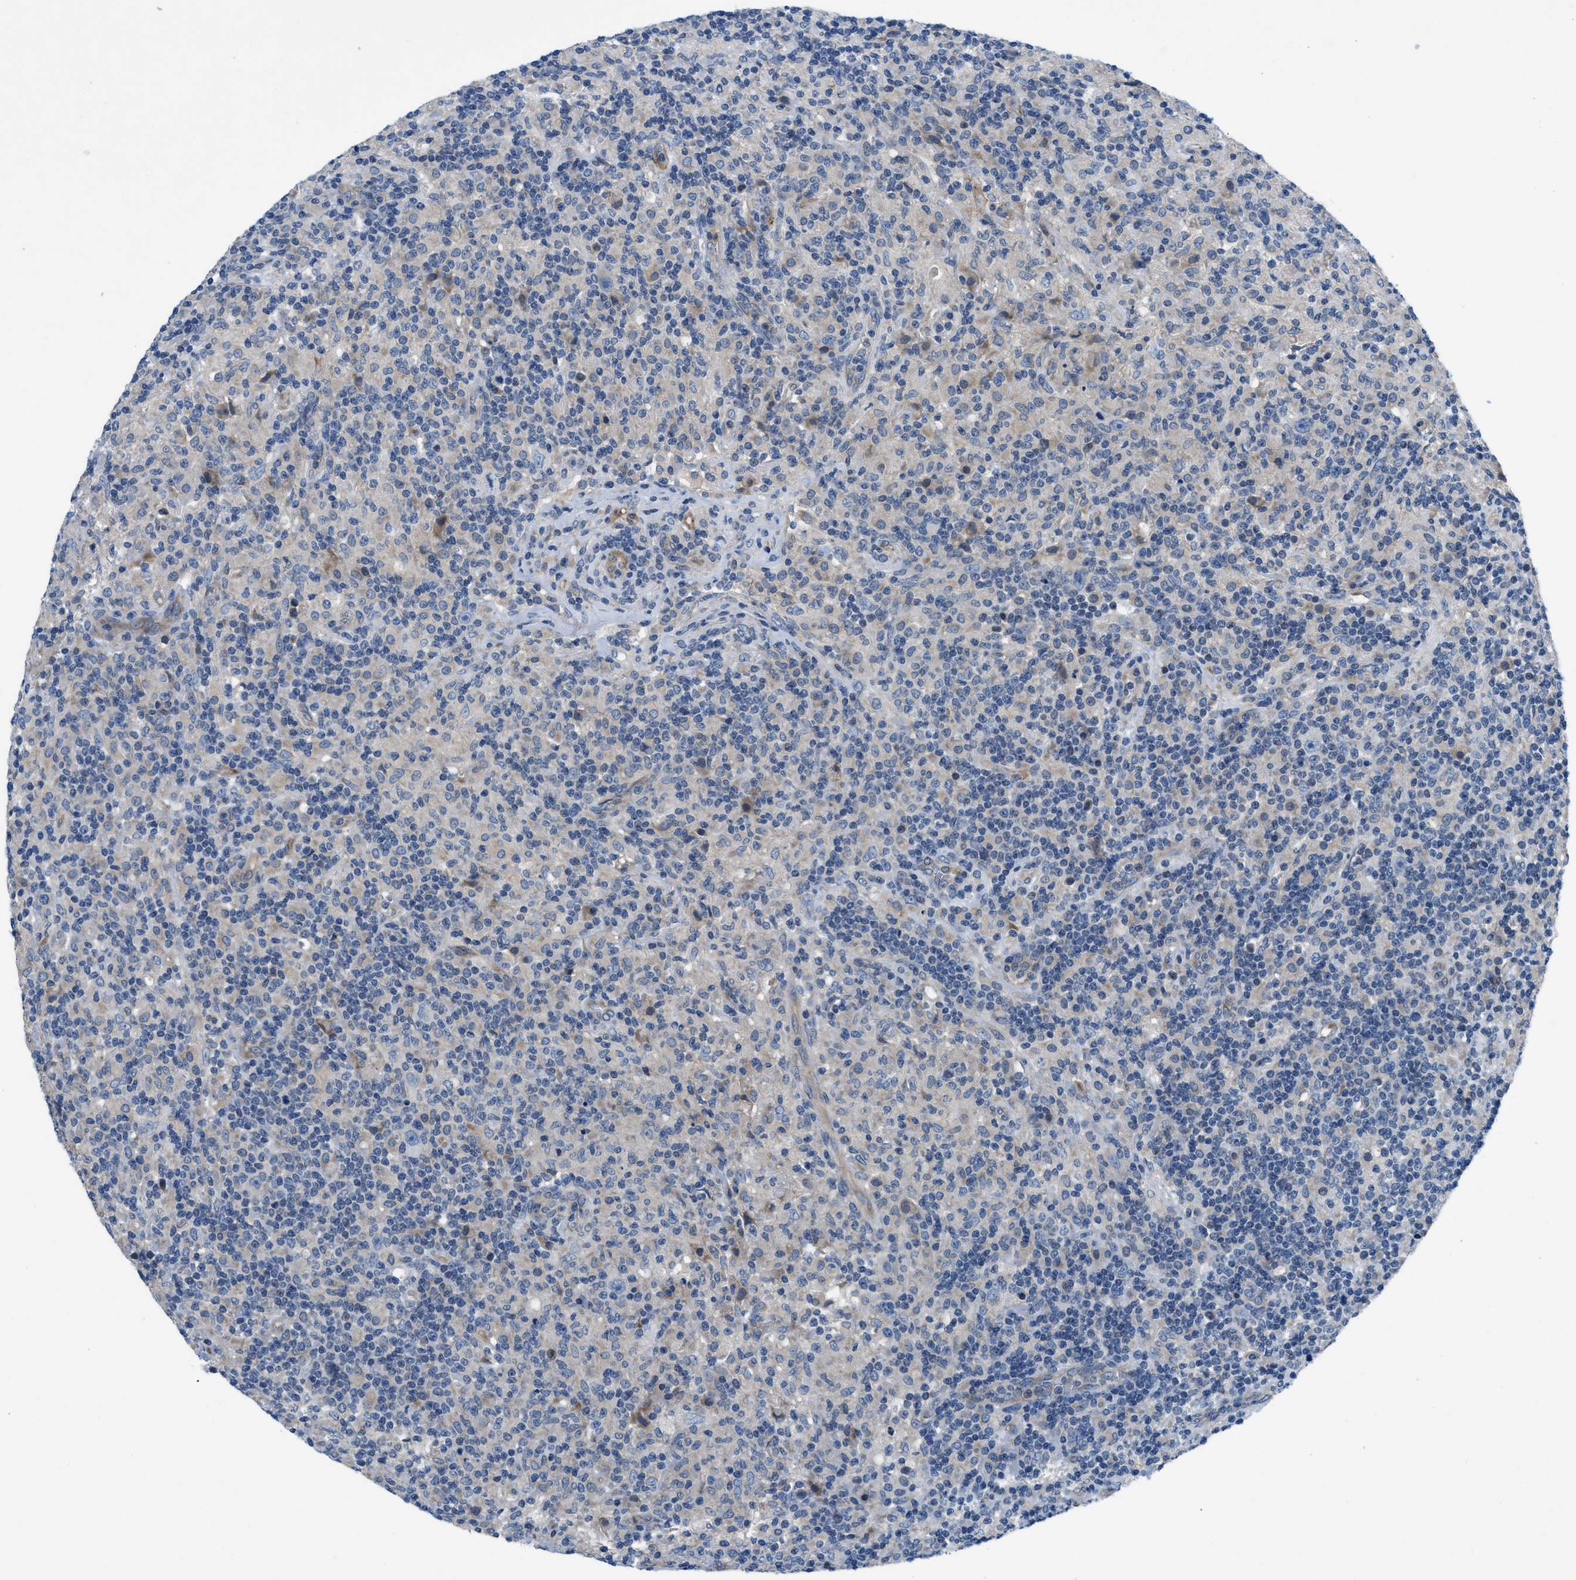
{"staining": {"intensity": "negative", "quantity": "none", "location": "none"}, "tissue": "lymphoma", "cell_type": "Tumor cells", "image_type": "cancer", "snomed": [{"axis": "morphology", "description": "Hodgkin's disease, NOS"}, {"axis": "topography", "description": "Lymph node"}], "caption": "Tumor cells show no significant expression in Hodgkin's disease.", "gene": "PGR", "patient": {"sex": "male", "age": 70}}